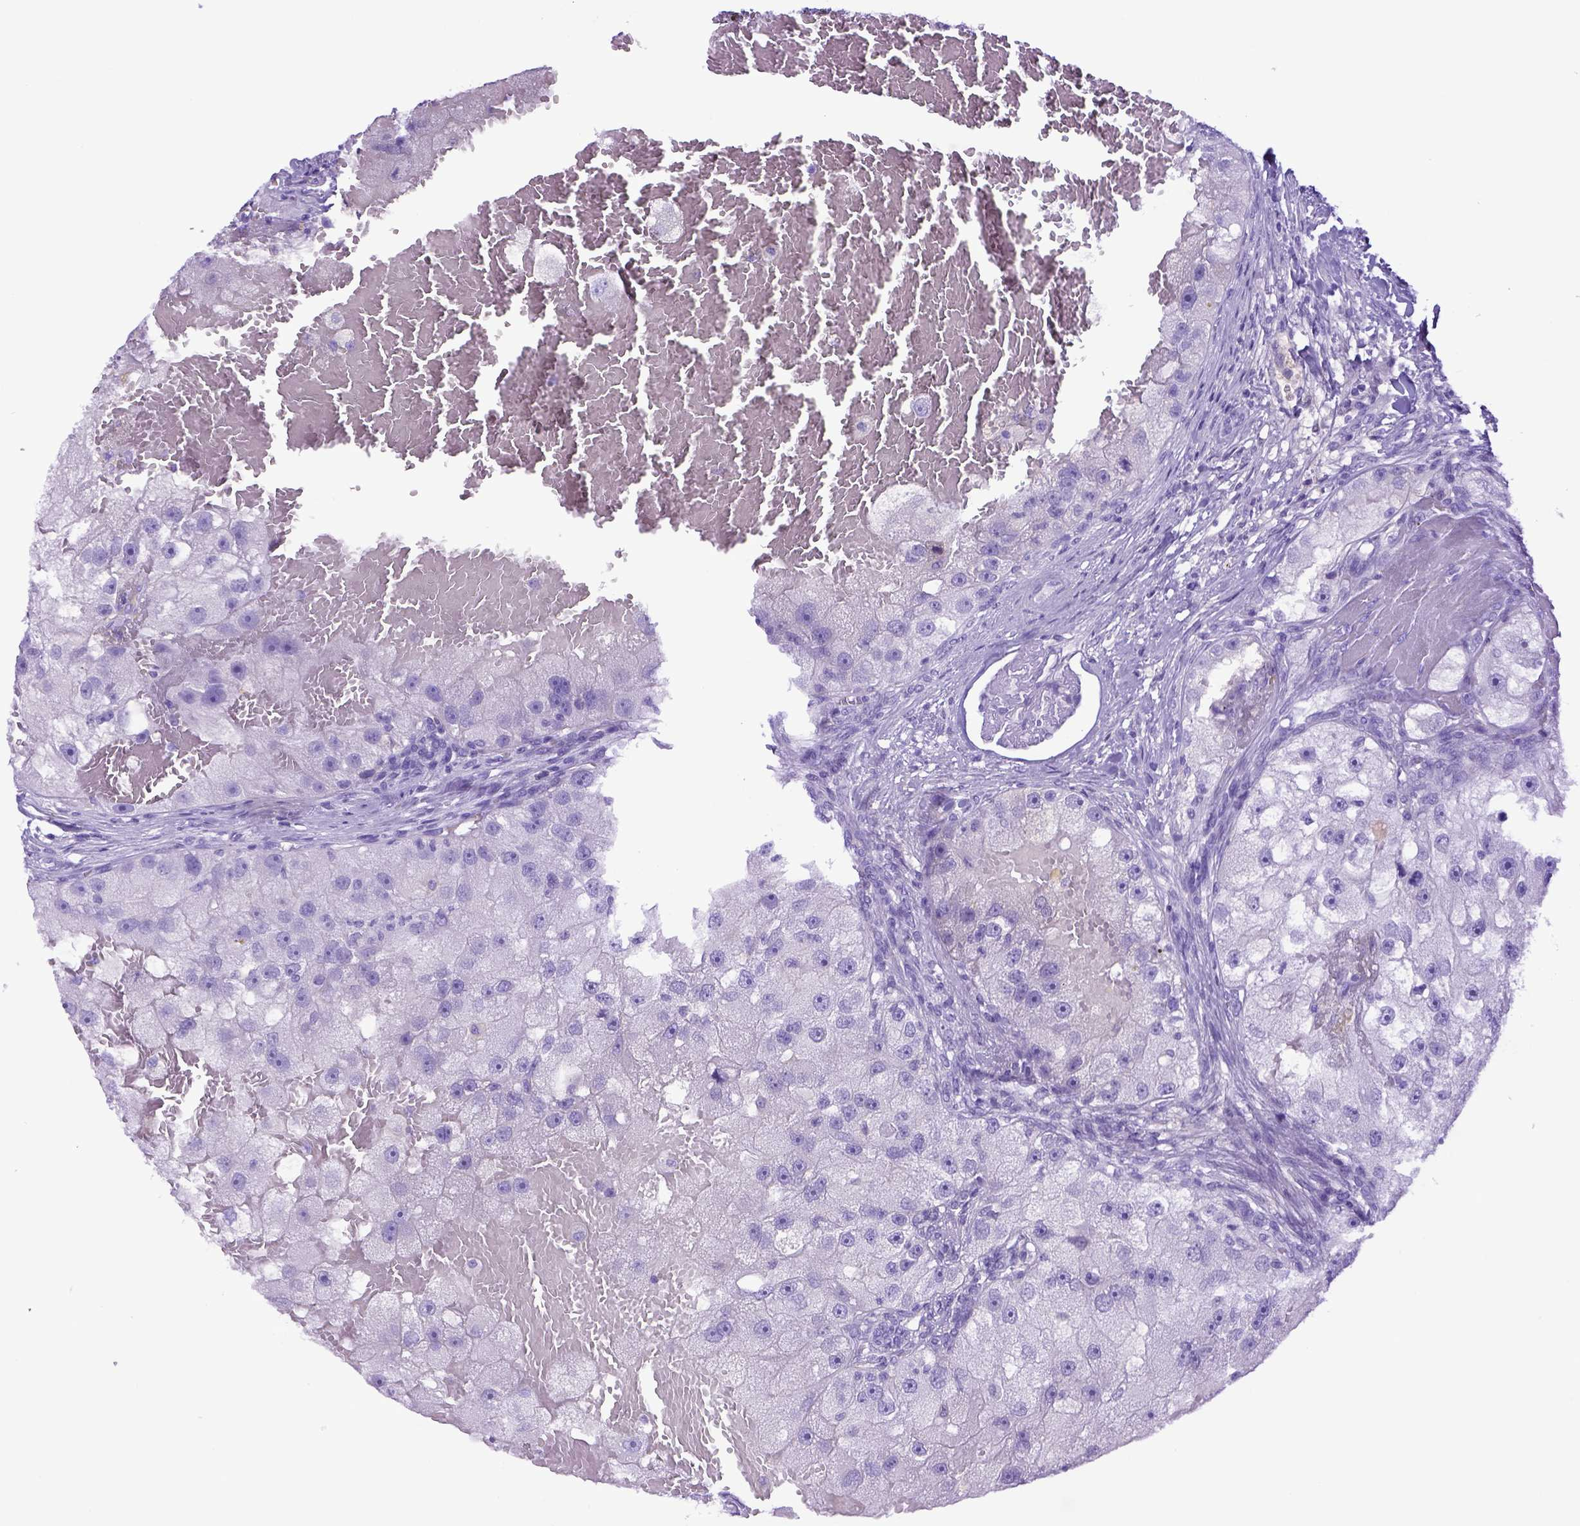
{"staining": {"intensity": "negative", "quantity": "none", "location": "none"}, "tissue": "renal cancer", "cell_type": "Tumor cells", "image_type": "cancer", "snomed": [{"axis": "morphology", "description": "Adenocarcinoma, NOS"}, {"axis": "topography", "description": "Kidney"}], "caption": "An immunohistochemistry photomicrograph of renal cancer is shown. There is no staining in tumor cells of renal cancer. Brightfield microscopy of IHC stained with DAB (brown) and hematoxylin (blue), captured at high magnification.", "gene": "ITIH4", "patient": {"sex": "male", "age": 63}}